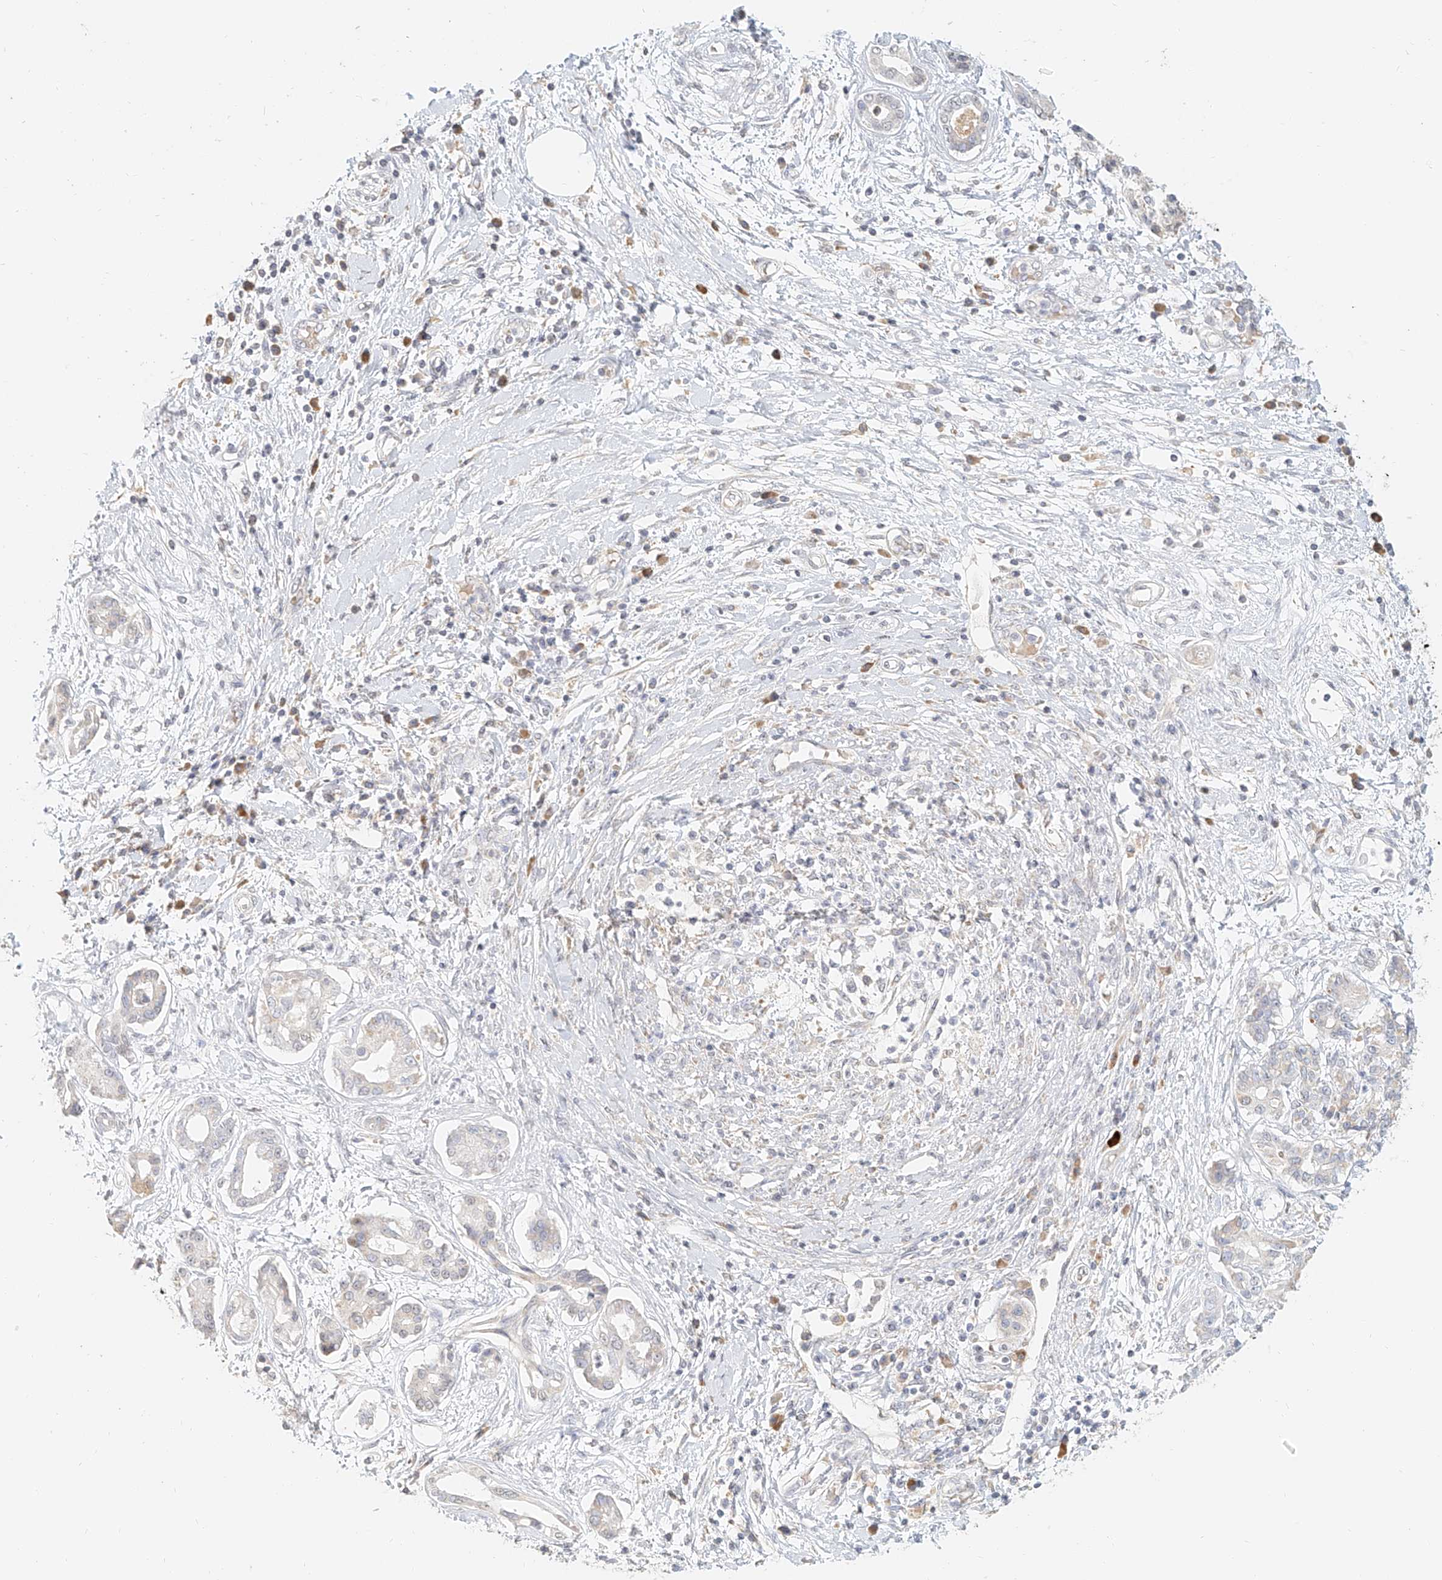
{"staining": {"intensity": "negative", "quantity": "none", "location": "none"}, "tissue": "pancreatic cancer", "cell_type": "Tumor cells", "image_type": "cancer", "snomed": [{"axis": "morphology", "description": "Adenocarcinoma, NOS"}, {"axis": "topography", "description": "Pancreas"}], "caption": "Pancreatic adenocarcinoma stained for a protein using immunohistochemistry (IHC) demonstrates no positivity tumor cells.", "gene": "CXorf58", "patient": {"sex": "female", "age": 56}}